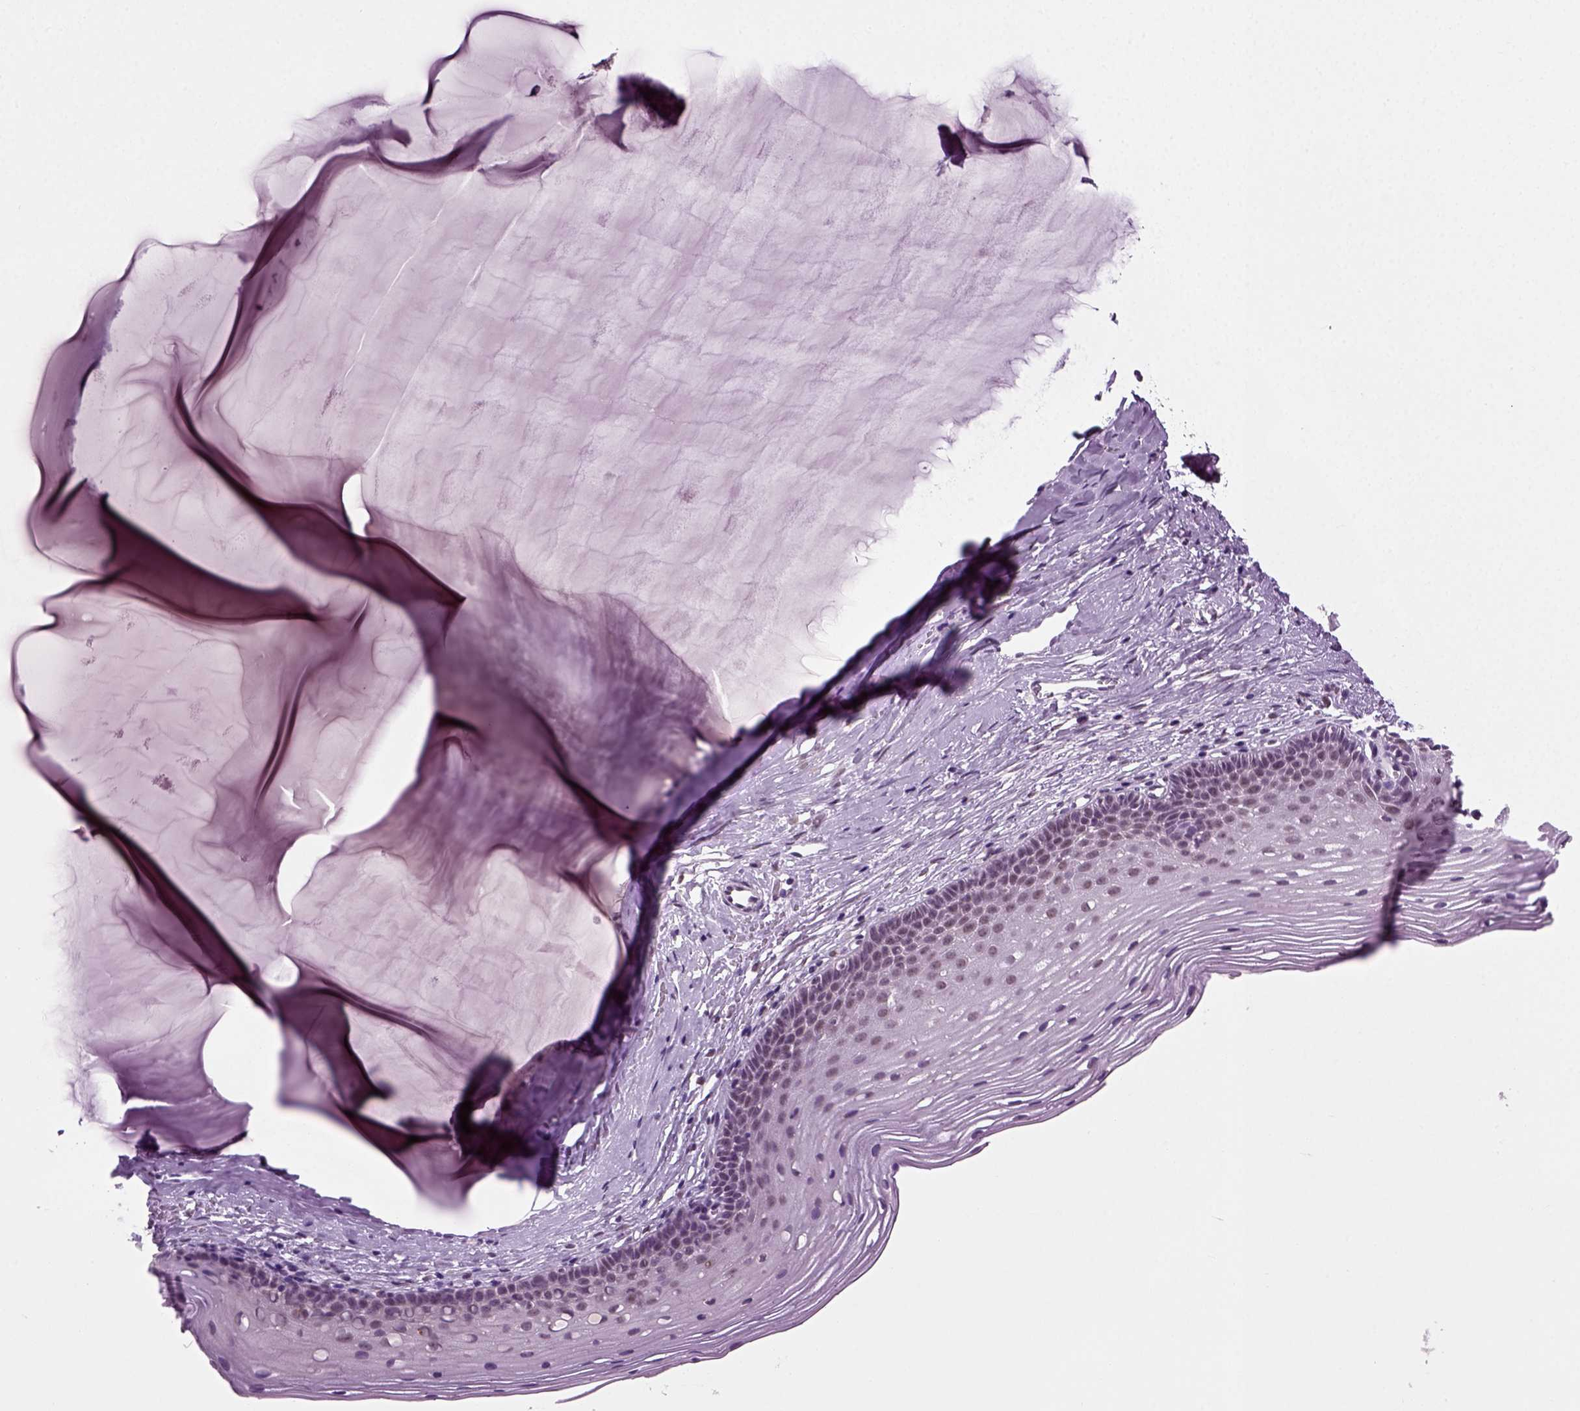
{"staining": {"intensity": "negative", "quantity": "none", "location": "none"}, "tissue": "cervix", "cell_type": "Glandular cells", "image_type": "normal", "snomed": [{"axis": "morphology", "description": "Normal tissue, NOS"}, {"axis": "topography", "description": "Cervix"}], "caption": "Cervix stained for a protein using immunohistochemistry (IHC) reveals no expression glandular cells.", "gene": "RCOR3", "patient": {"sex": "female", "age": 40}}